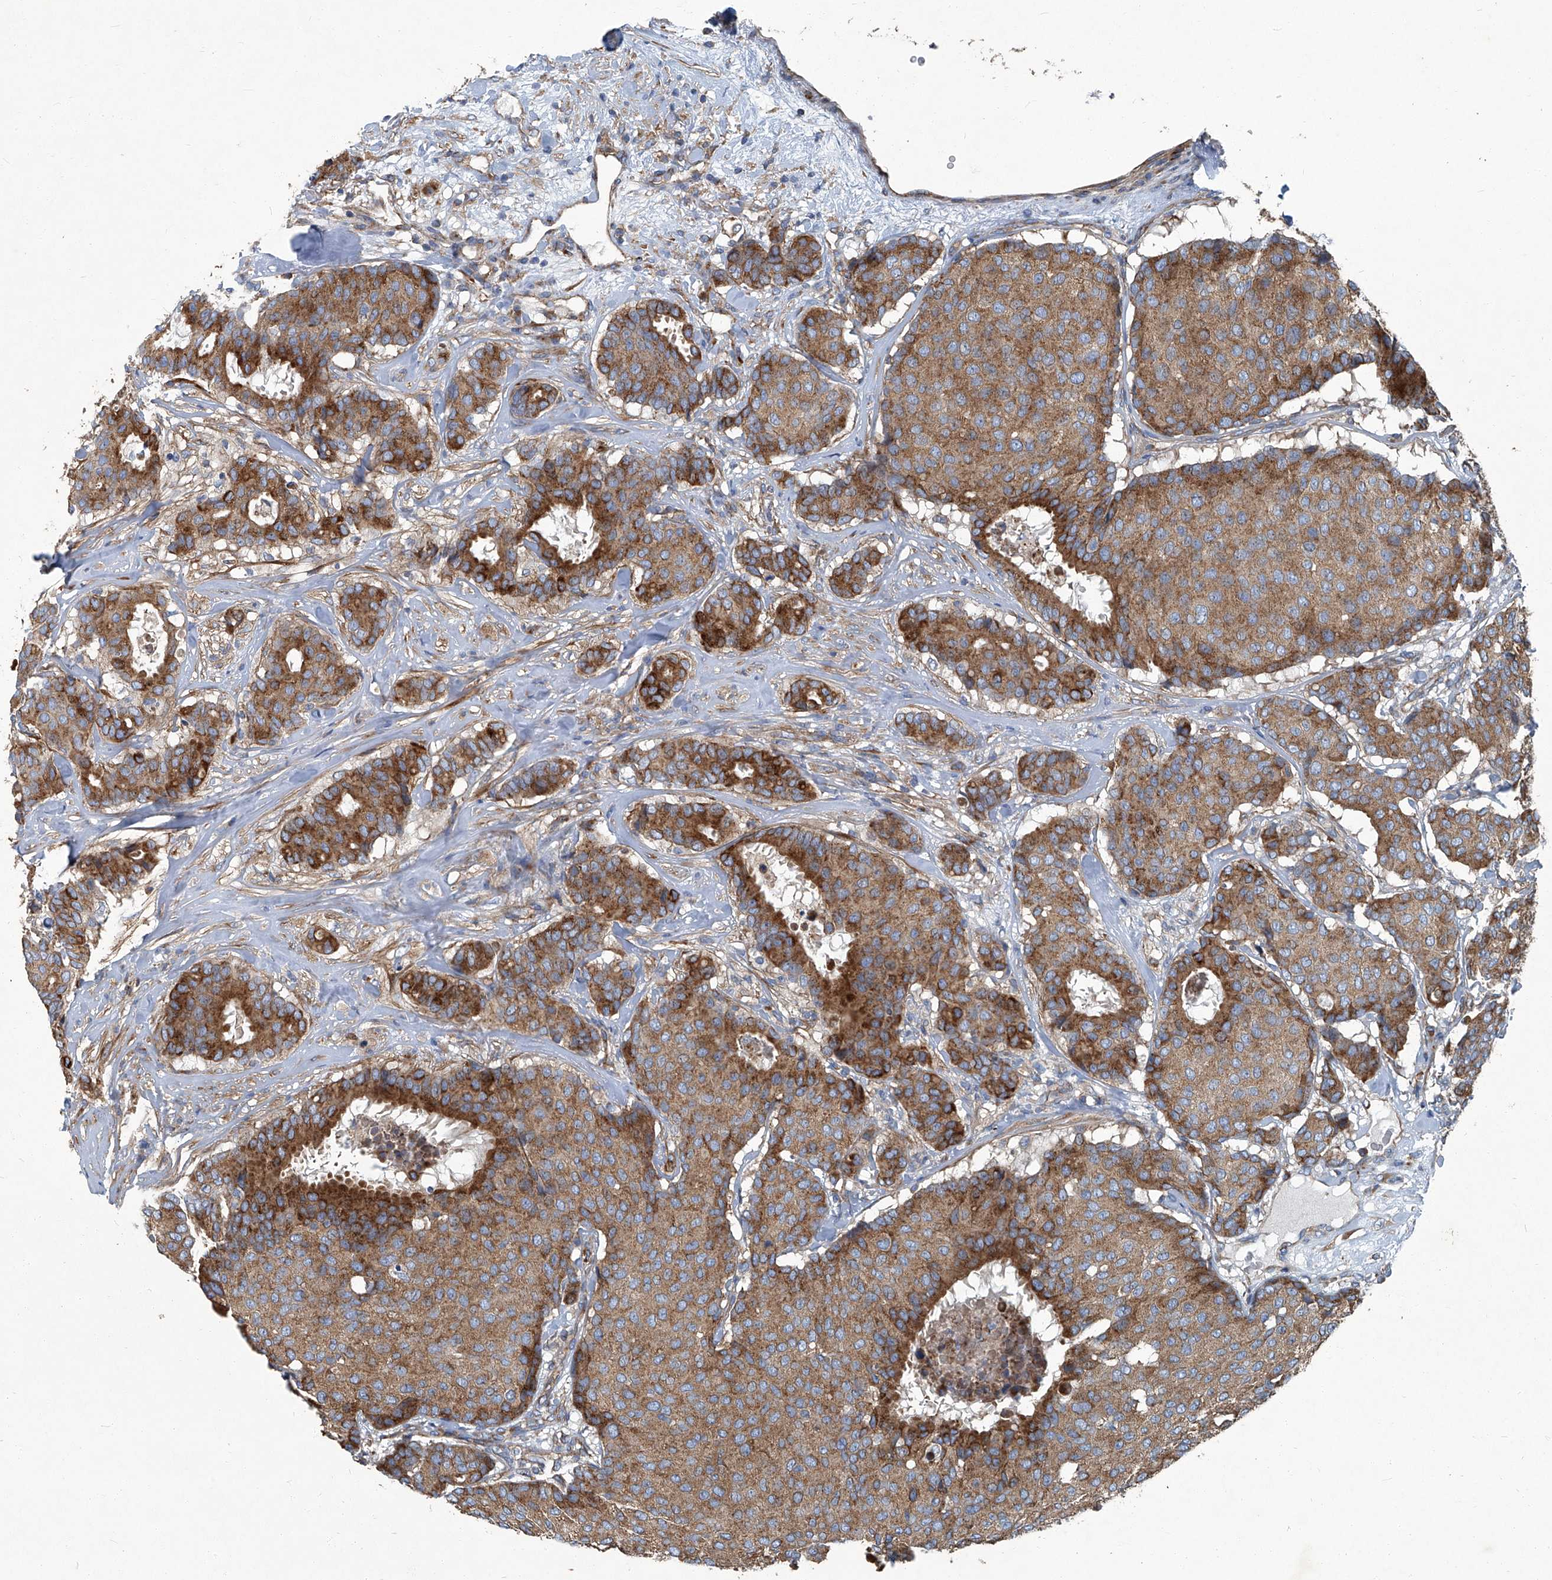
{"staining": {"intensity": "moderate", "quantity": ">75%", "location": "cytoplasmic/membranous"}, "tissue": "breast cancer", "cell_type": "Tumor cells", "image_type": "cancer", "snomed": [{"axis": "morphology", "description": "Duct carcinoma"}, {"axis": "topography", "description": "Breast"}], "caption": "The histopathology image shows immunohistochemical staining of invasive ductal carcinoma (breast). There is moderate cytoplasmic/membranous staining is present in about >75% of tumor cells.", "gene": "PIGH", "patient": {"sex": "female", "age": 75}}